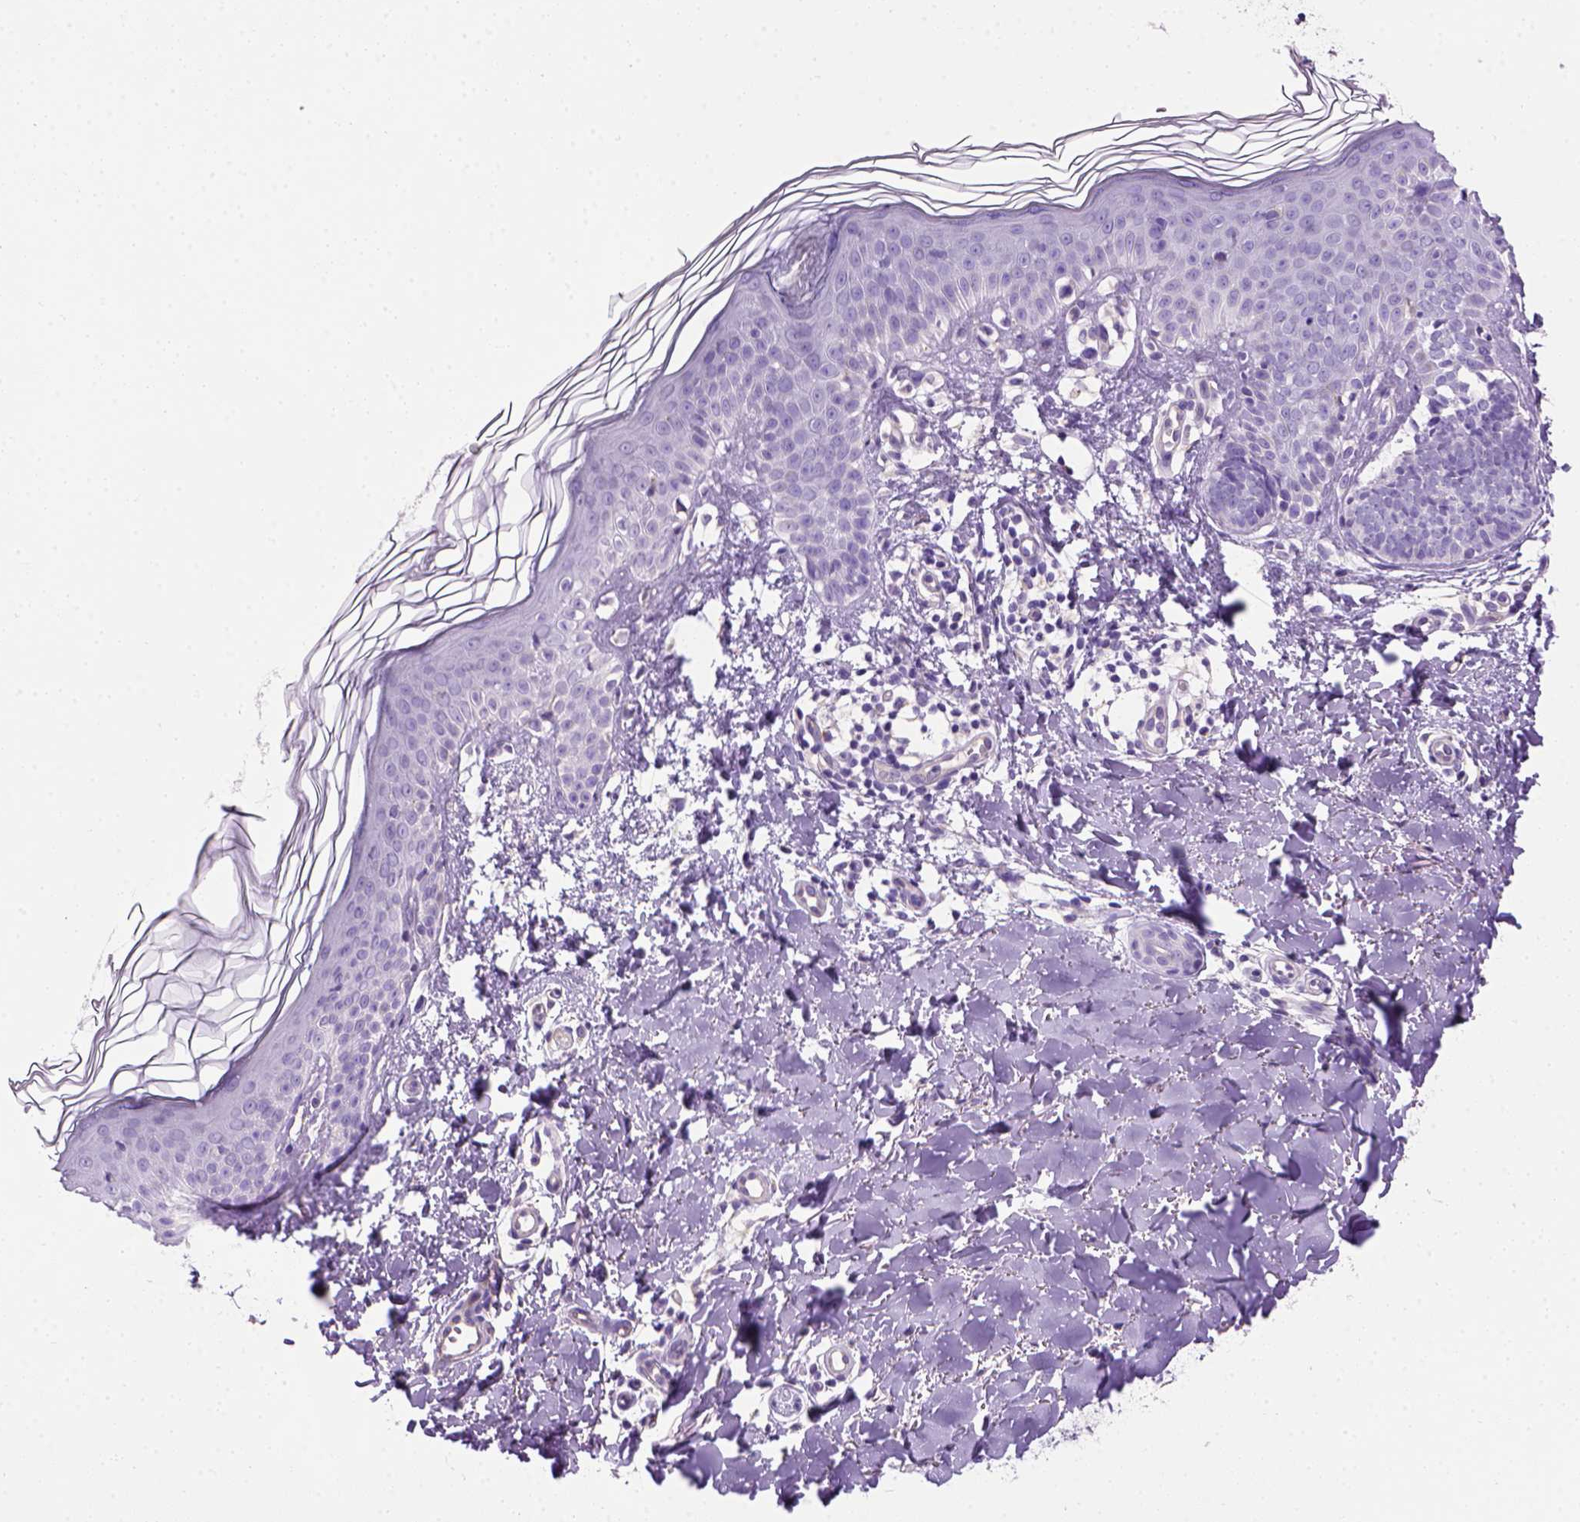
{"staining": {"intensity": "negative", "quantity": "none", "location": "none"}, "tissue": "skin cancer", "cell_type": "Tumor cells", "image_type": "cancer", "snomed": [{"axis": "morphology", "description": "Basal cell carcinoma"}, {"axis": "topography", "description": "Skin"}], "caption": "Tumor cells show no significant protein positivity in skin basal cell carcinoma.", "gene": "ARHGEF33", "patient": {"sex": "female", "age": 51}}